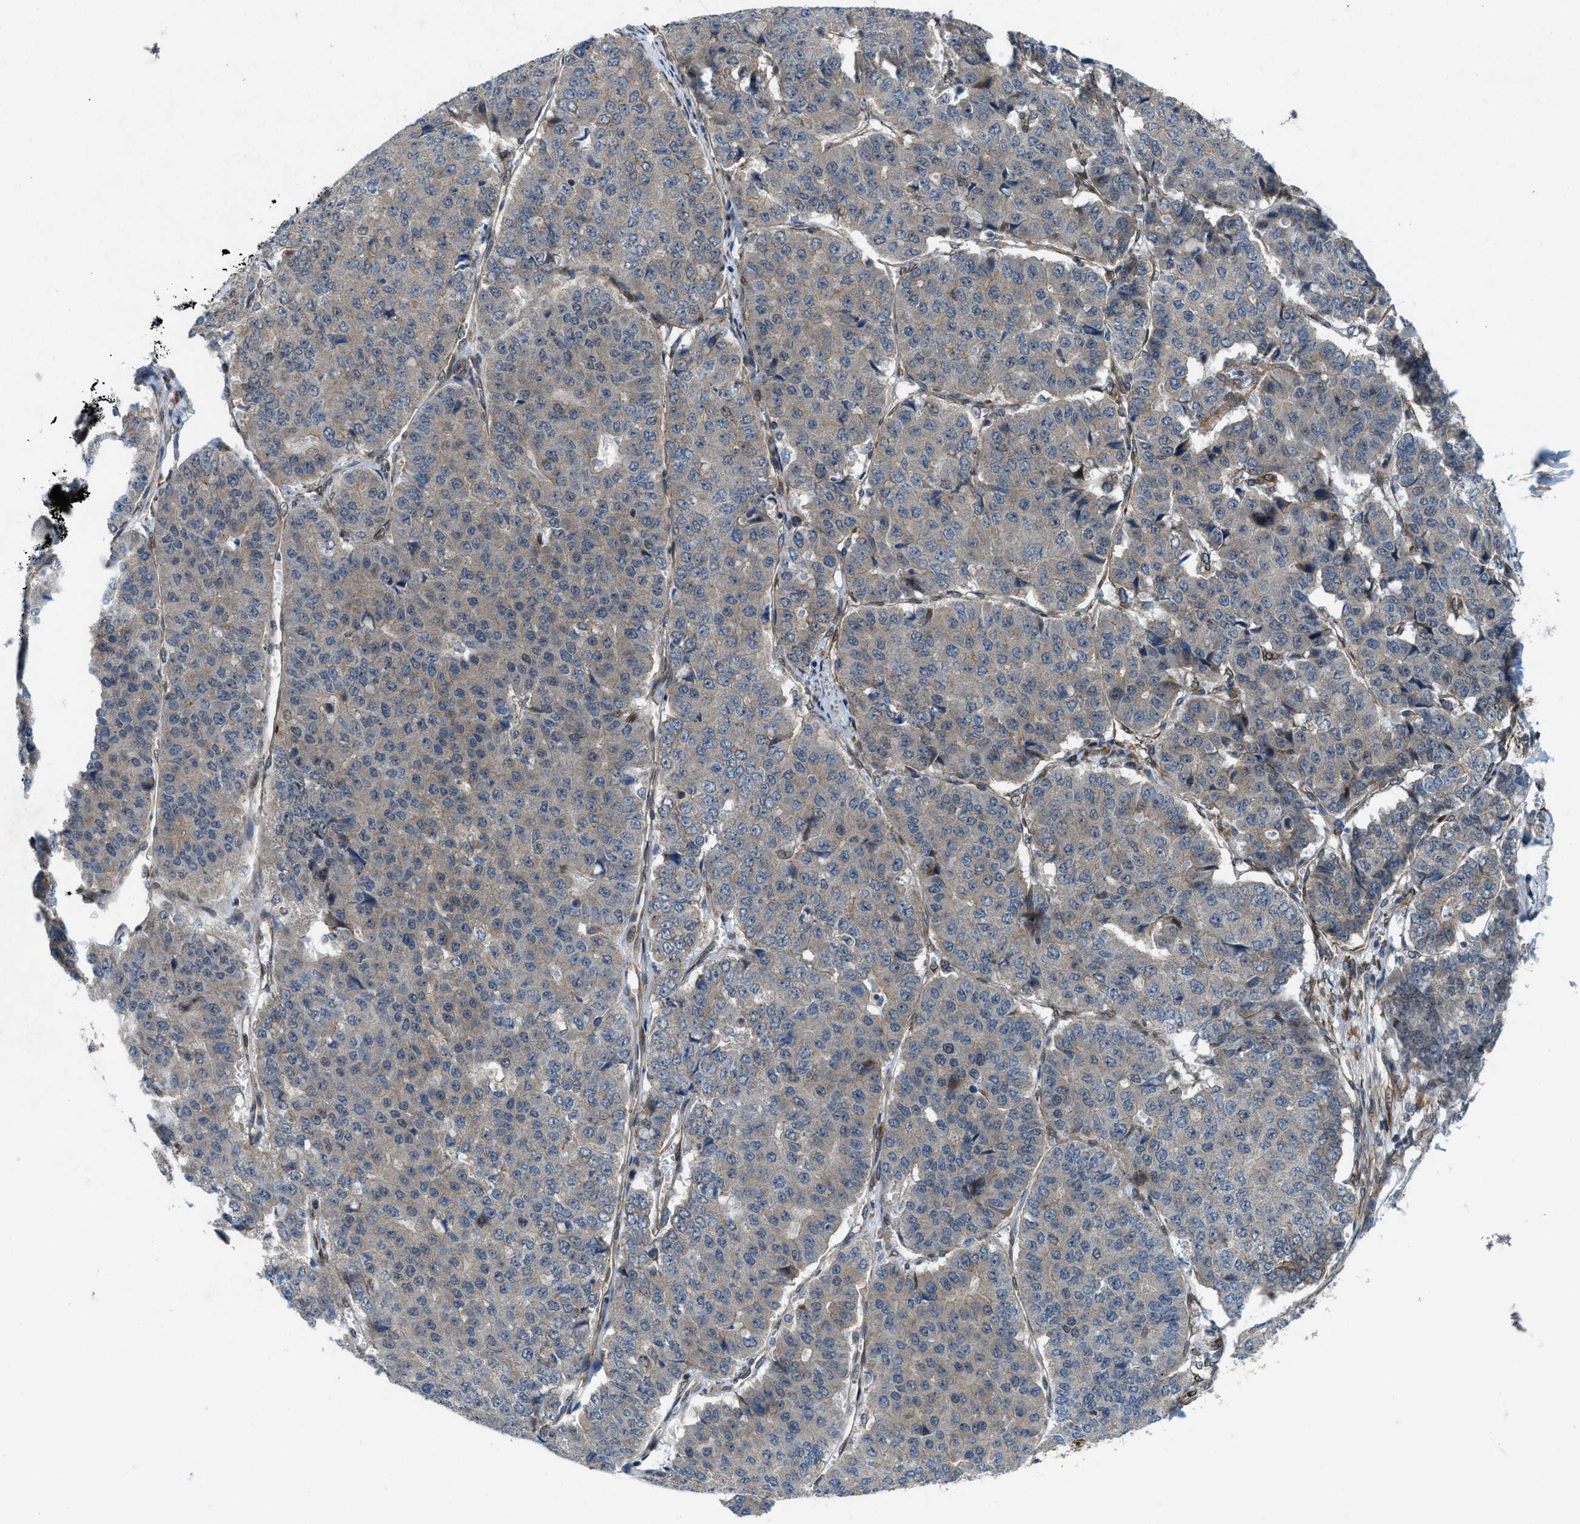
{"staining": {"intensity": "negative", "quantity": "none", "location": "none"}, "tissue": "pancreatic cancer", "cell_type": "Tumor cells", "image_type": "cancer", "snomed": [{"axis": "morphology", "description": "Adenocarcinoma, NOS"}, {"axis": "topography", "description": "Pancreas"}], "caption": "Immunohistochemistry image of human pancreatic cancer stained for a protein (brown), which reveals no staining in tumor cells.", "gene": "URGCP", "patient": {"sex": "male", "age": 50}}